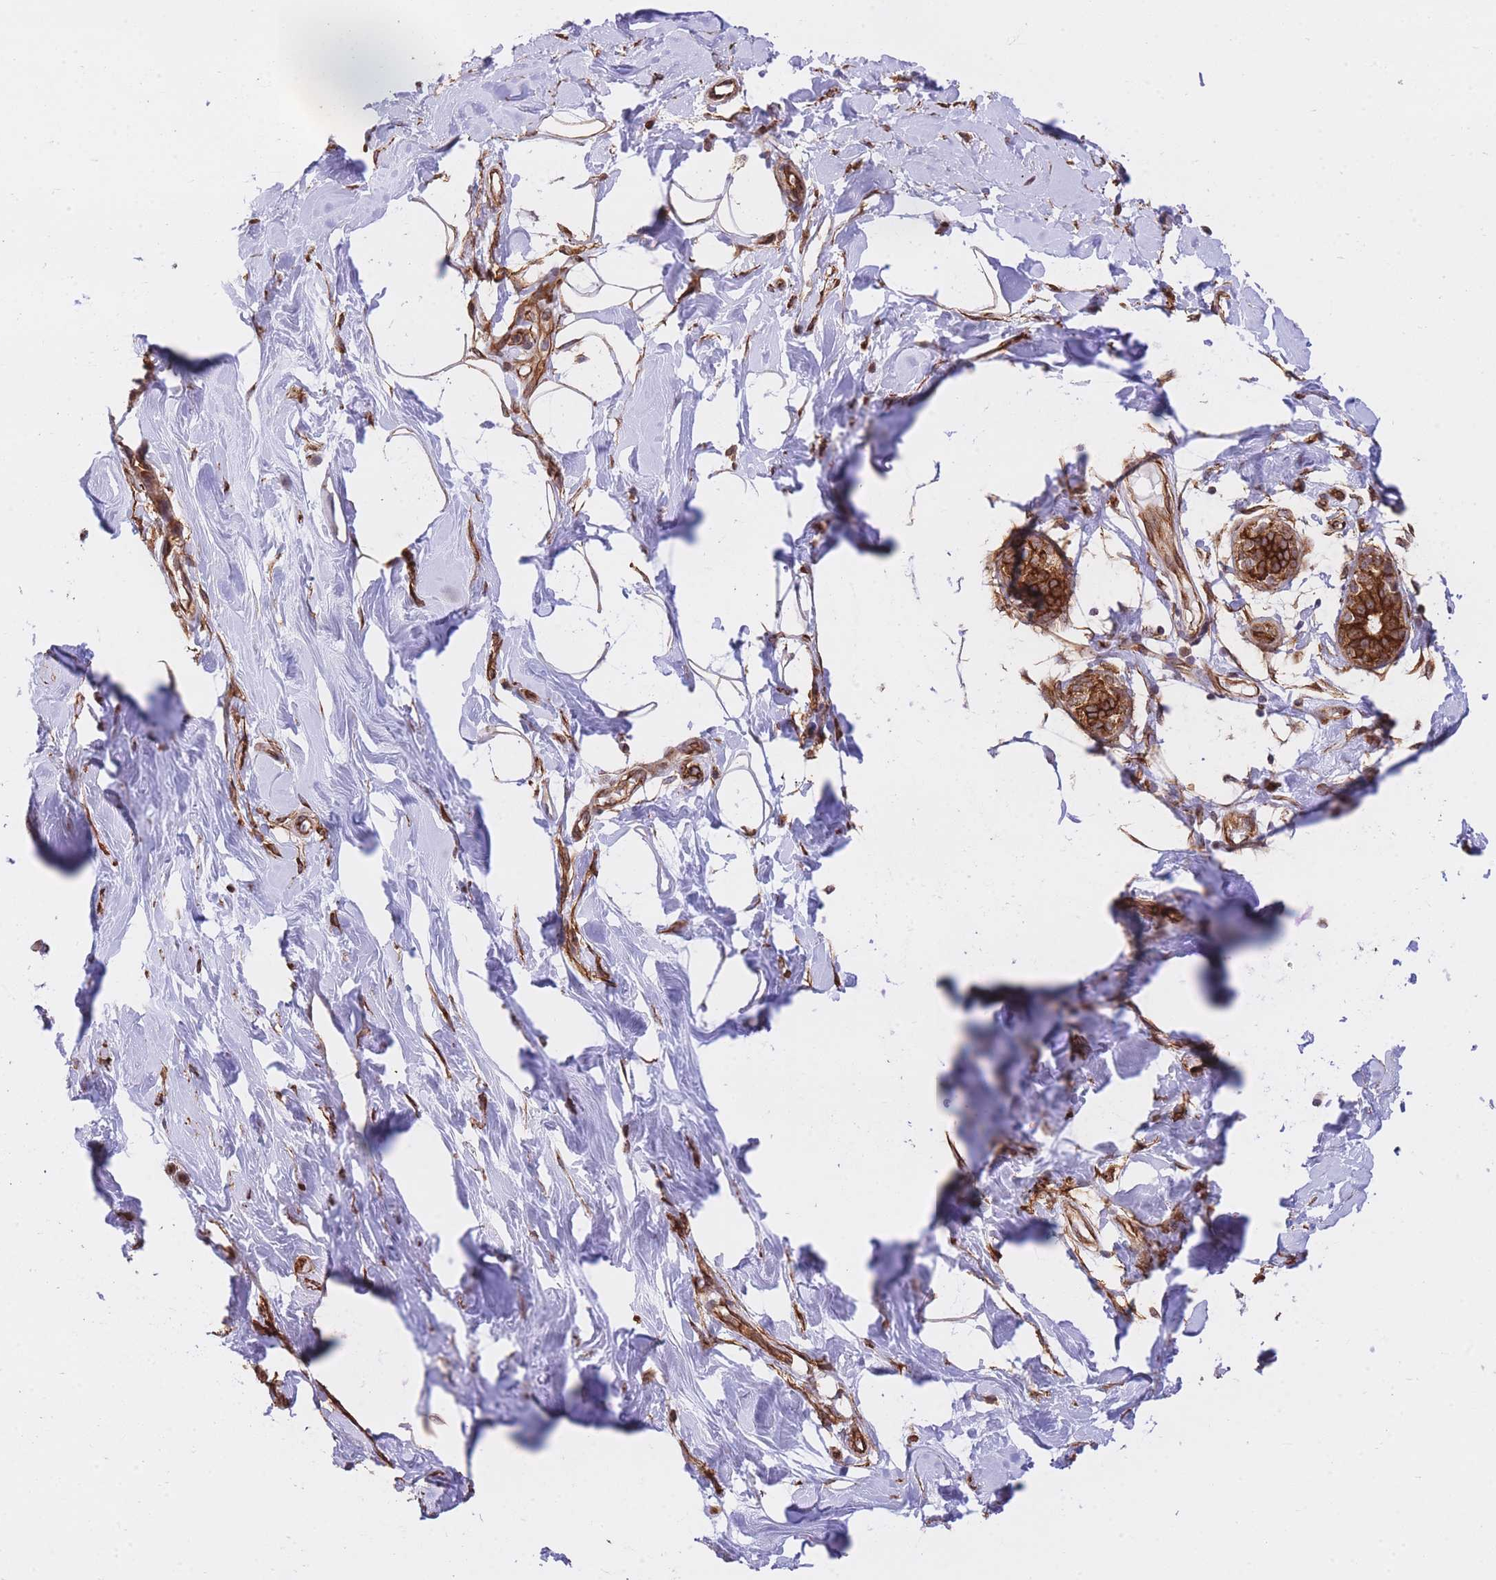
{"staining": {"intensity": "moderate", "quantity": ">75%", "location": "cytoplasmic/membranous"}, "tissue": "adipose tissue", "cell_type": "Adipocytes", "image_type": "normal", "snomed": [{"axis": "morphology", "description": "Normal tissue, NOS"}, {"axis": "topography", "description": "Breast"}], "caption": "Immunohistochemistry of unremarkable adipose tissue shows medium levels of moderate cytoplasmic/membranous staining in about >75% of adipocytes. Nuclei are stained in blue.", "gene": "EXOSC8", "patient": {"sex": "female", "age": 26}}